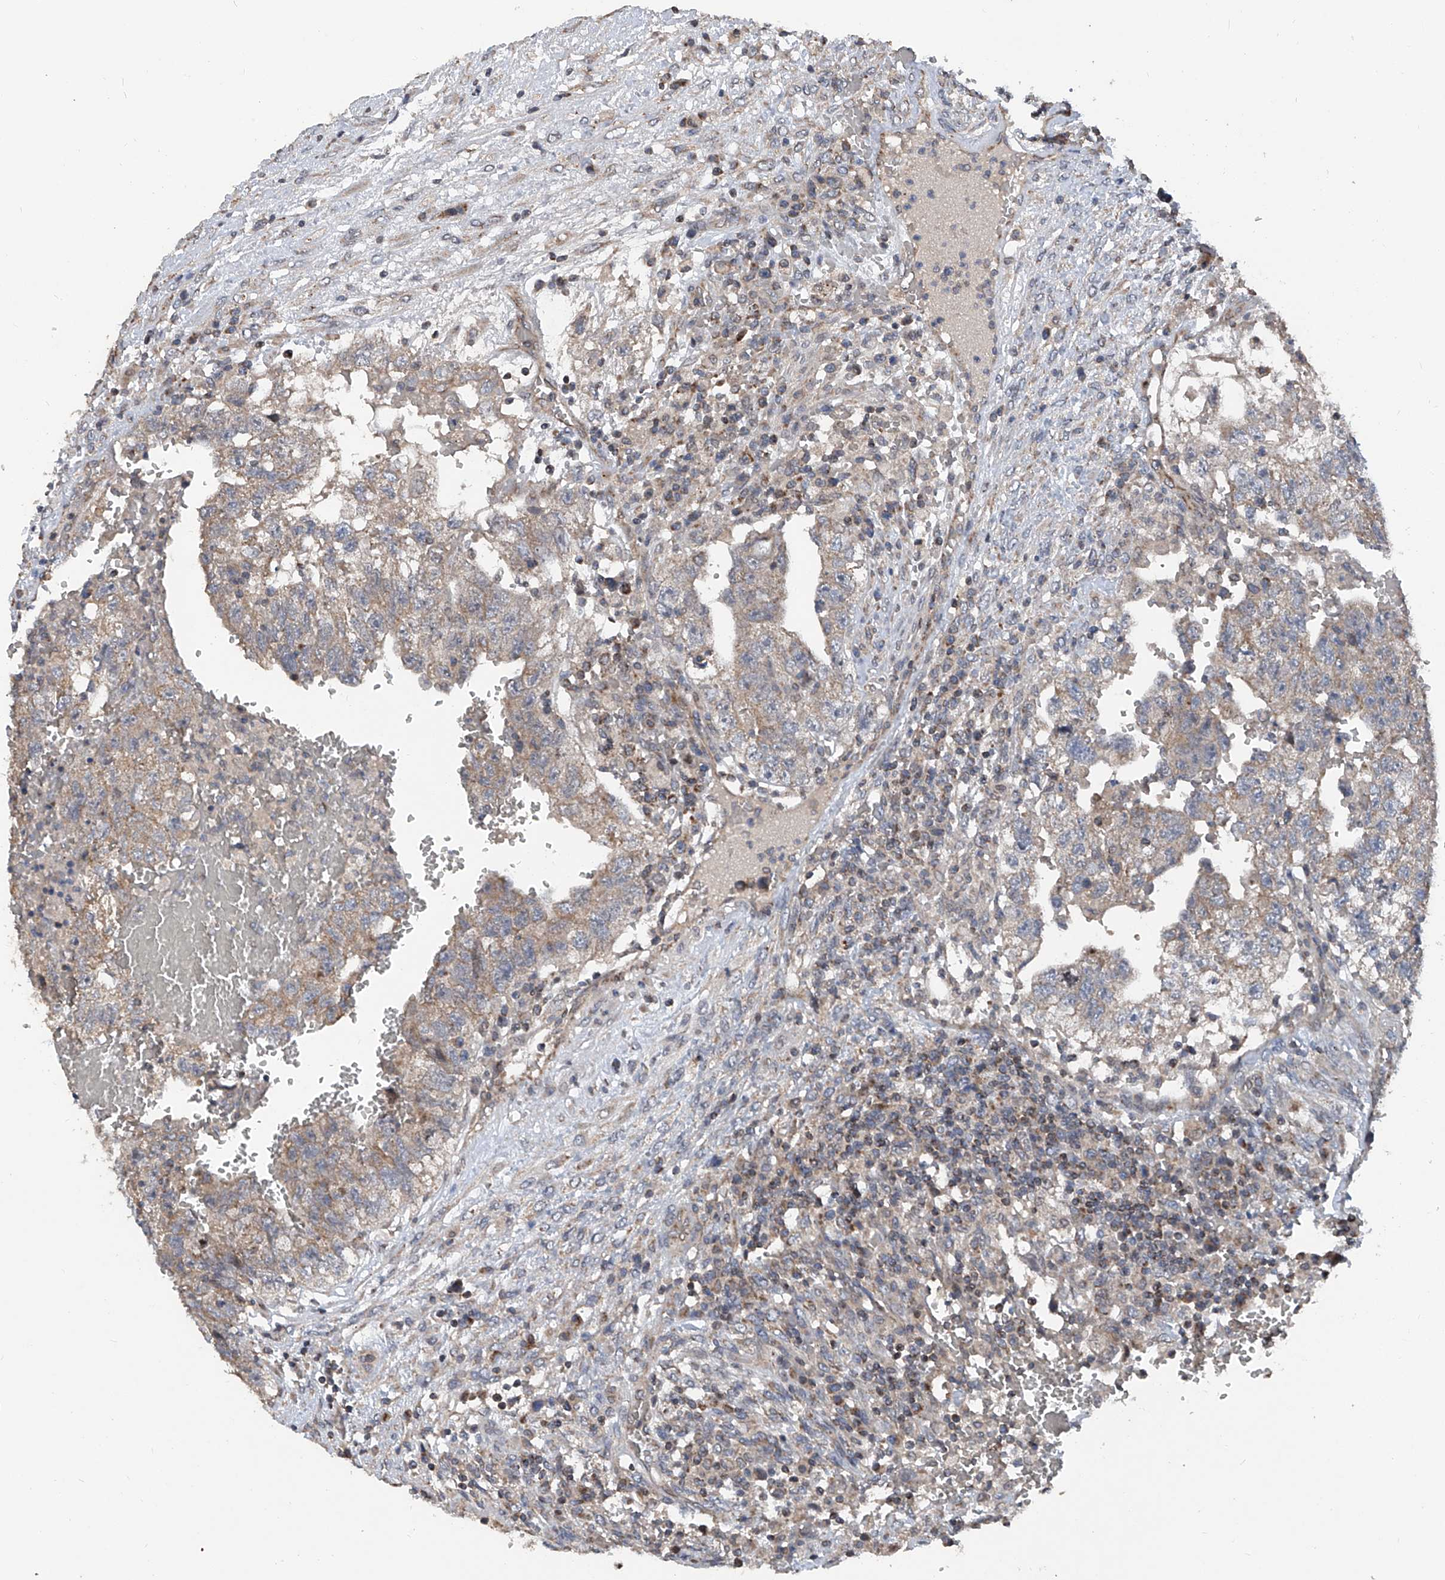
{"staining": {"intensity": "weak", "quantity": ">75%", "location": "cytoplasmic/membranous"}, "tissue": "testis cancer", "cell_type": "Tumor cells", "image_type": "cancer", "snomed": [{"axis": "morphology", "description": "Carcinoma, Embryonal, NOS"}, {"axis": "topography", "description": "Testis"}], "caption": "This is a micrograph of immunohistochemistry (IHC) staining of embryonal carcinoma (testis), which shows weak staining in the cytoplasmic/membranous of tumor cells.", "gene": "BCKDHB", "patient": {"sex": "male", "age": 36}}